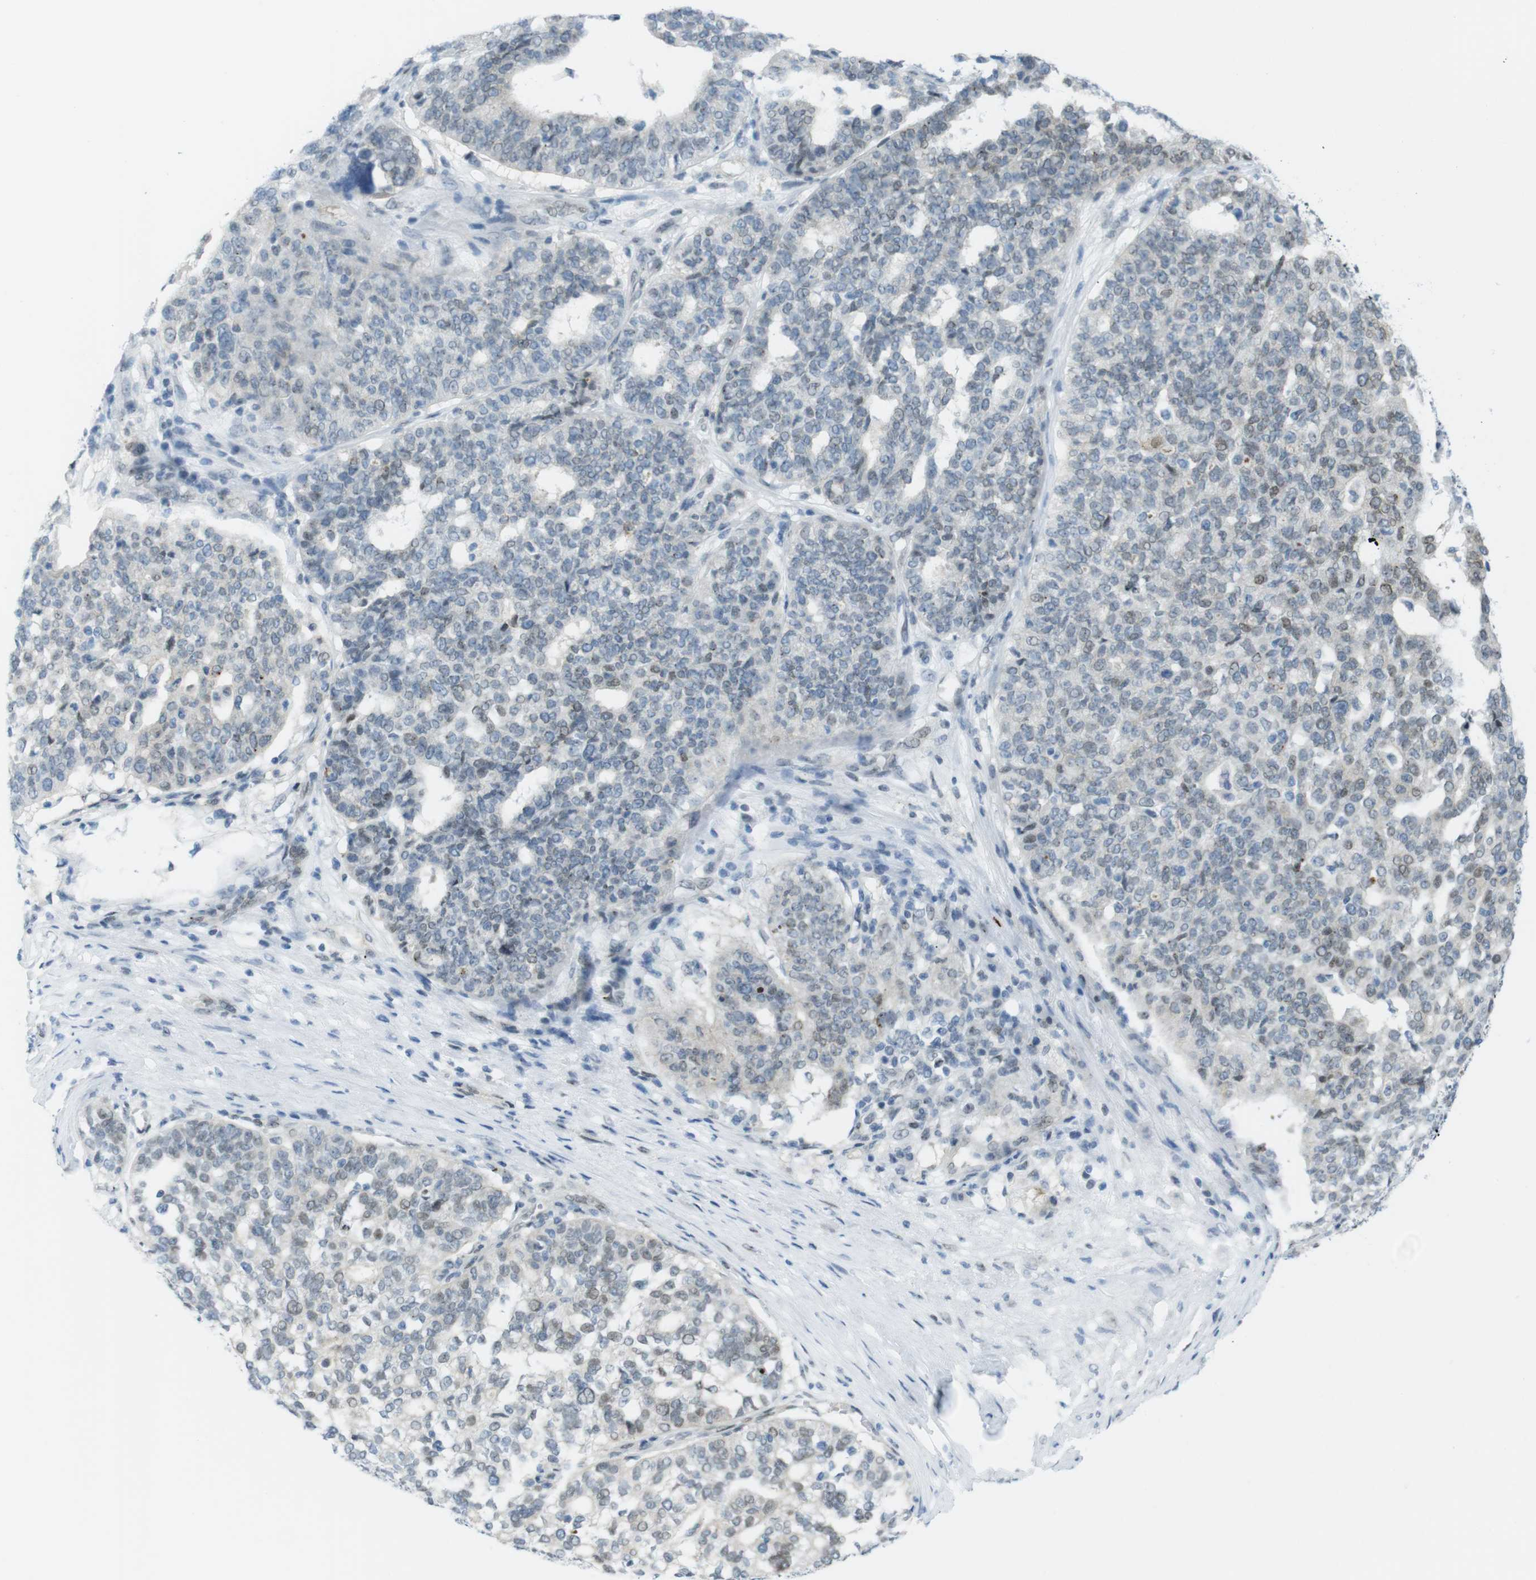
{"staining": {"intensity": "weak", "quantity": "<25%", "location": "nuclear"}, "tissue": "ovarian cancer", "cell_type": "Tumor cells", "image_type": "cancer", "snomed": [{"axis": "morphology", "description": "Cystadenocarcinoma, serous, NOS"}, {"axis": "topography", "description": "Ovary"}], "caption": "Tumor cells are negative for brown protein staining in ovarian cancer.", "gene": "UBB", "patient": {"sex": "female", "age": 59}}